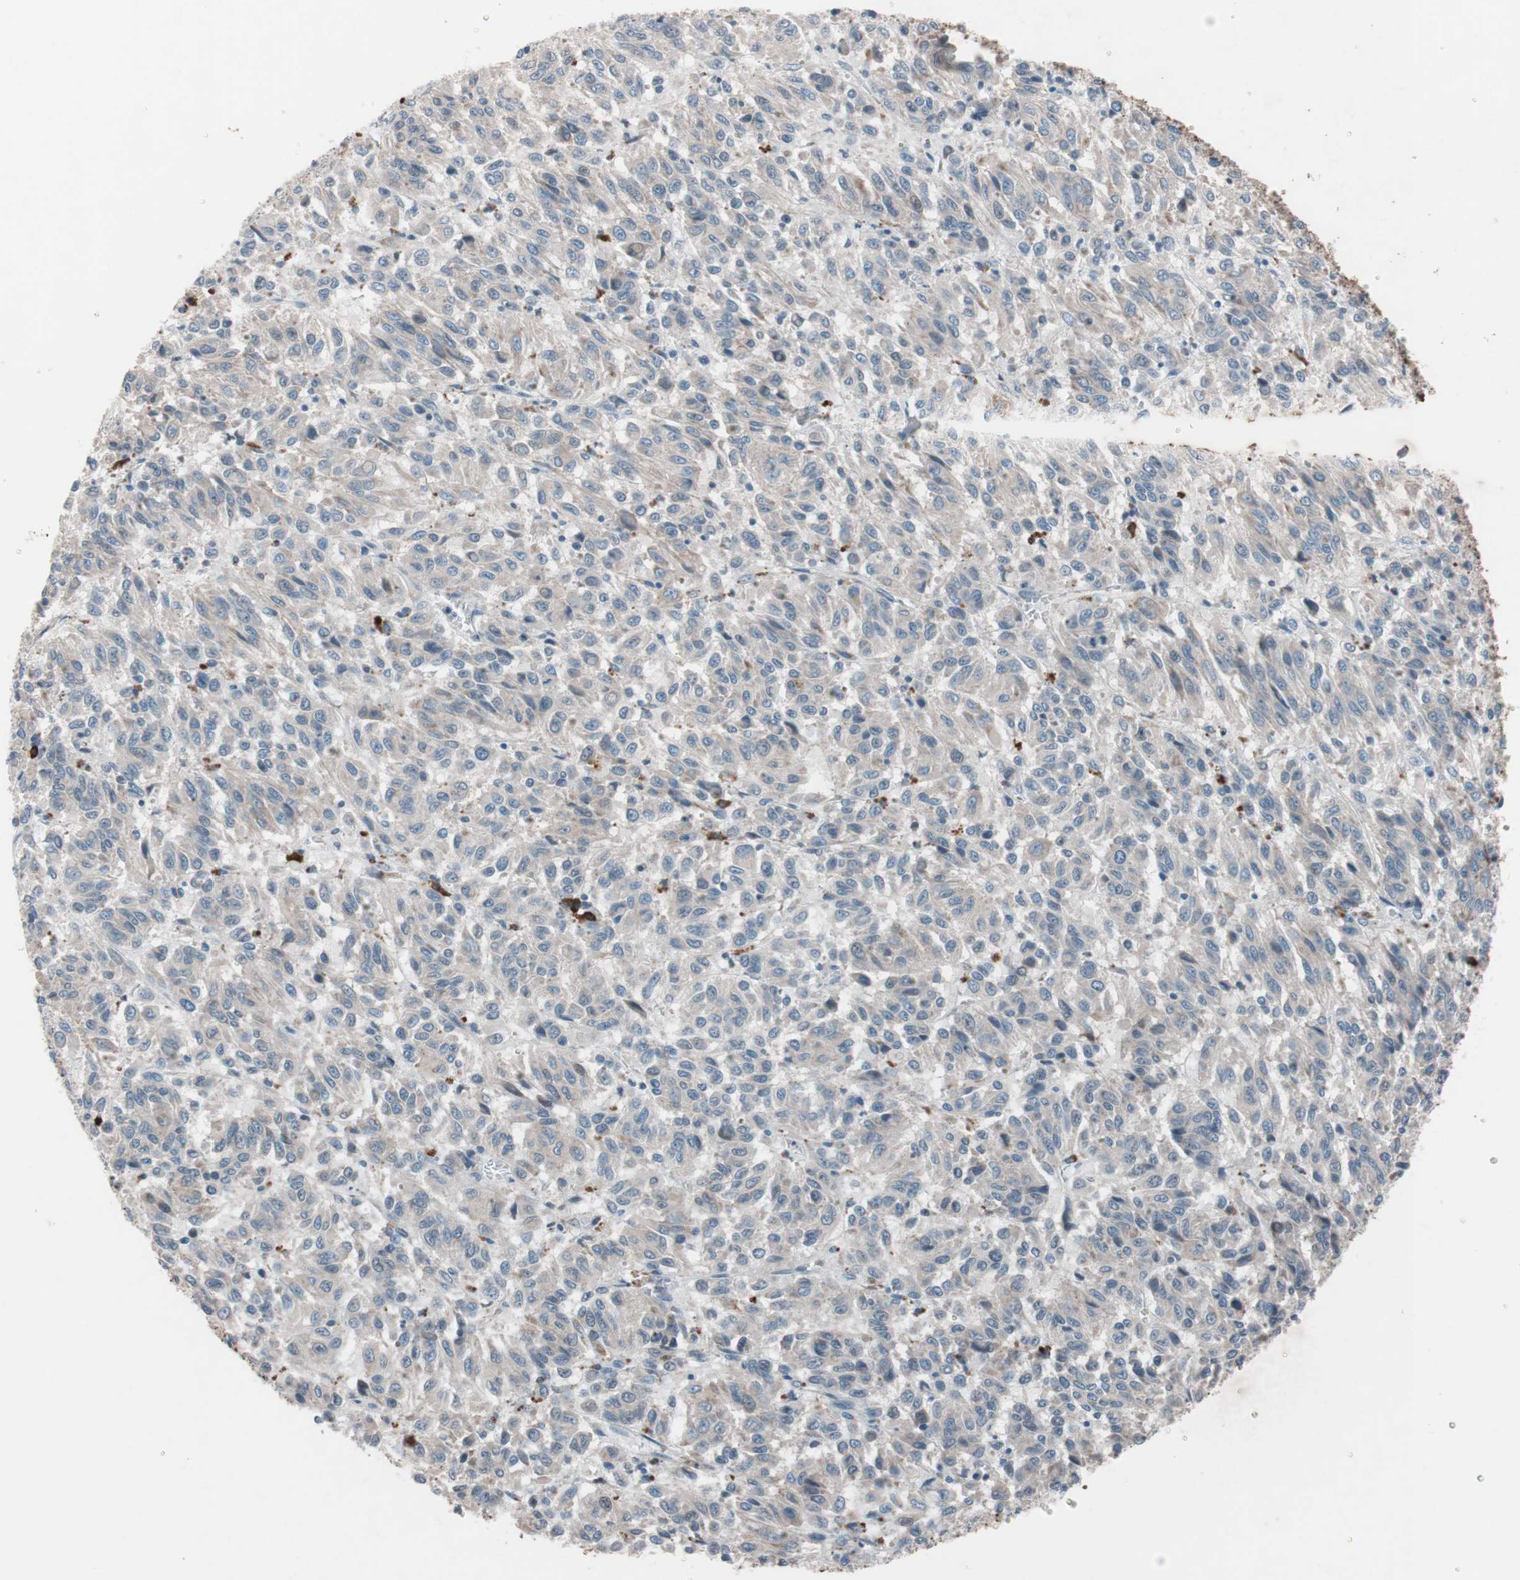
{"staining": {"intensity": "weak", "quantity": "25%-75%", "location": "cytoplasmic/membranous"}, "tissue": "melanoma", "cell_type": "Tumor cells", "image_type": "cancer", "snomed": [{"axis": "morphology", "description": "Malignant melanoma, Metastatic site"}, {"axis": "topography", "description": "Lung"}], "caption": "Immunohistochemistry (IHC) of human malignant melanoma (metastatic site) displays low levels of weak cytoplasmic/membranous positivity in about 25%-75% of tumor cells.", "gene": "GRB7", "patient": {"sex": "male", "age": 64}}